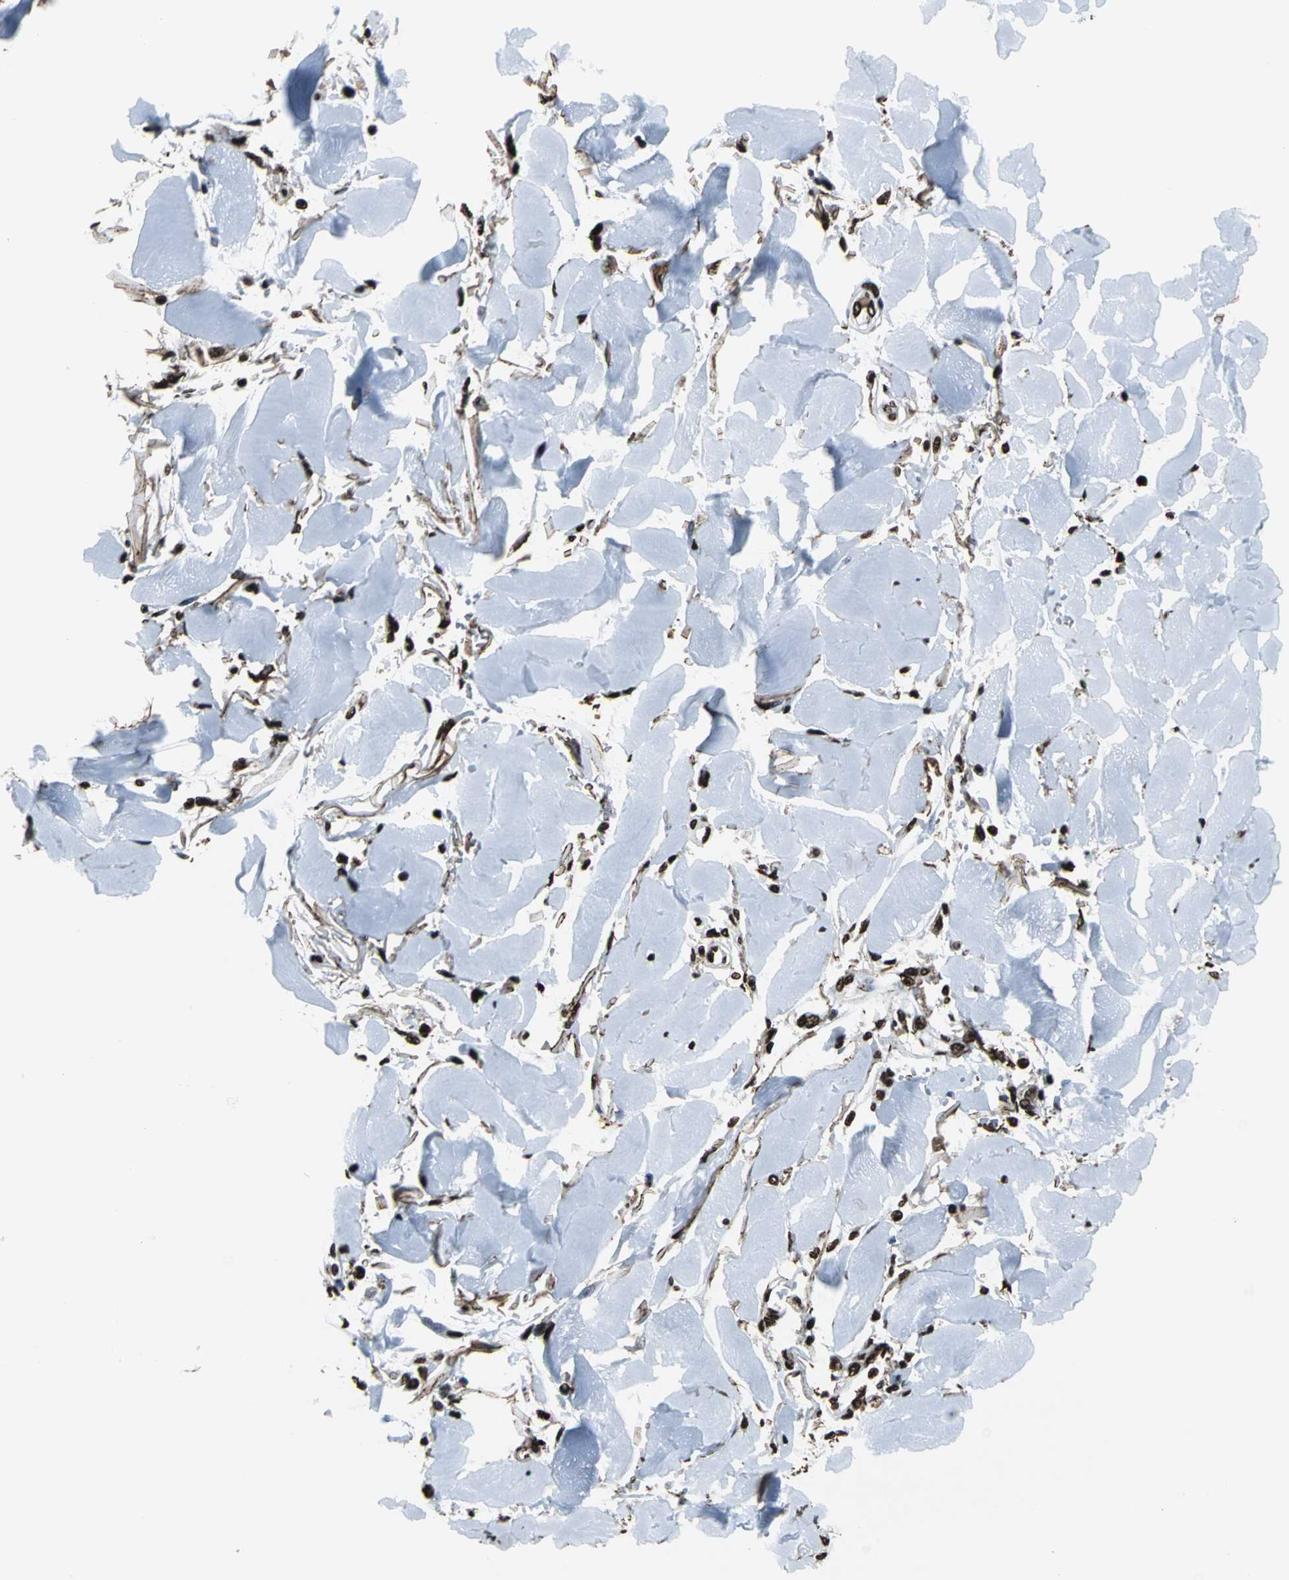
{"staining": {"intensity": "strong", "quantity": ">75%", "location": "nuclear"}, "tissue": "skin cancer", "cell_type": "Tumor cells", "image_type": "cancer", "snomed": [{"axis": "morphology", "description": "Squamous cell carcinoma, NOS"}, {"axis": "topography", "description": "Skin"}], "caption": "Skin cancer (squamous cell carcinoma) stained with a protein marker exhibits strong staining in tumor cells.", "gene": "APEX1", "patient": {"sex": "female", "age": 59}}